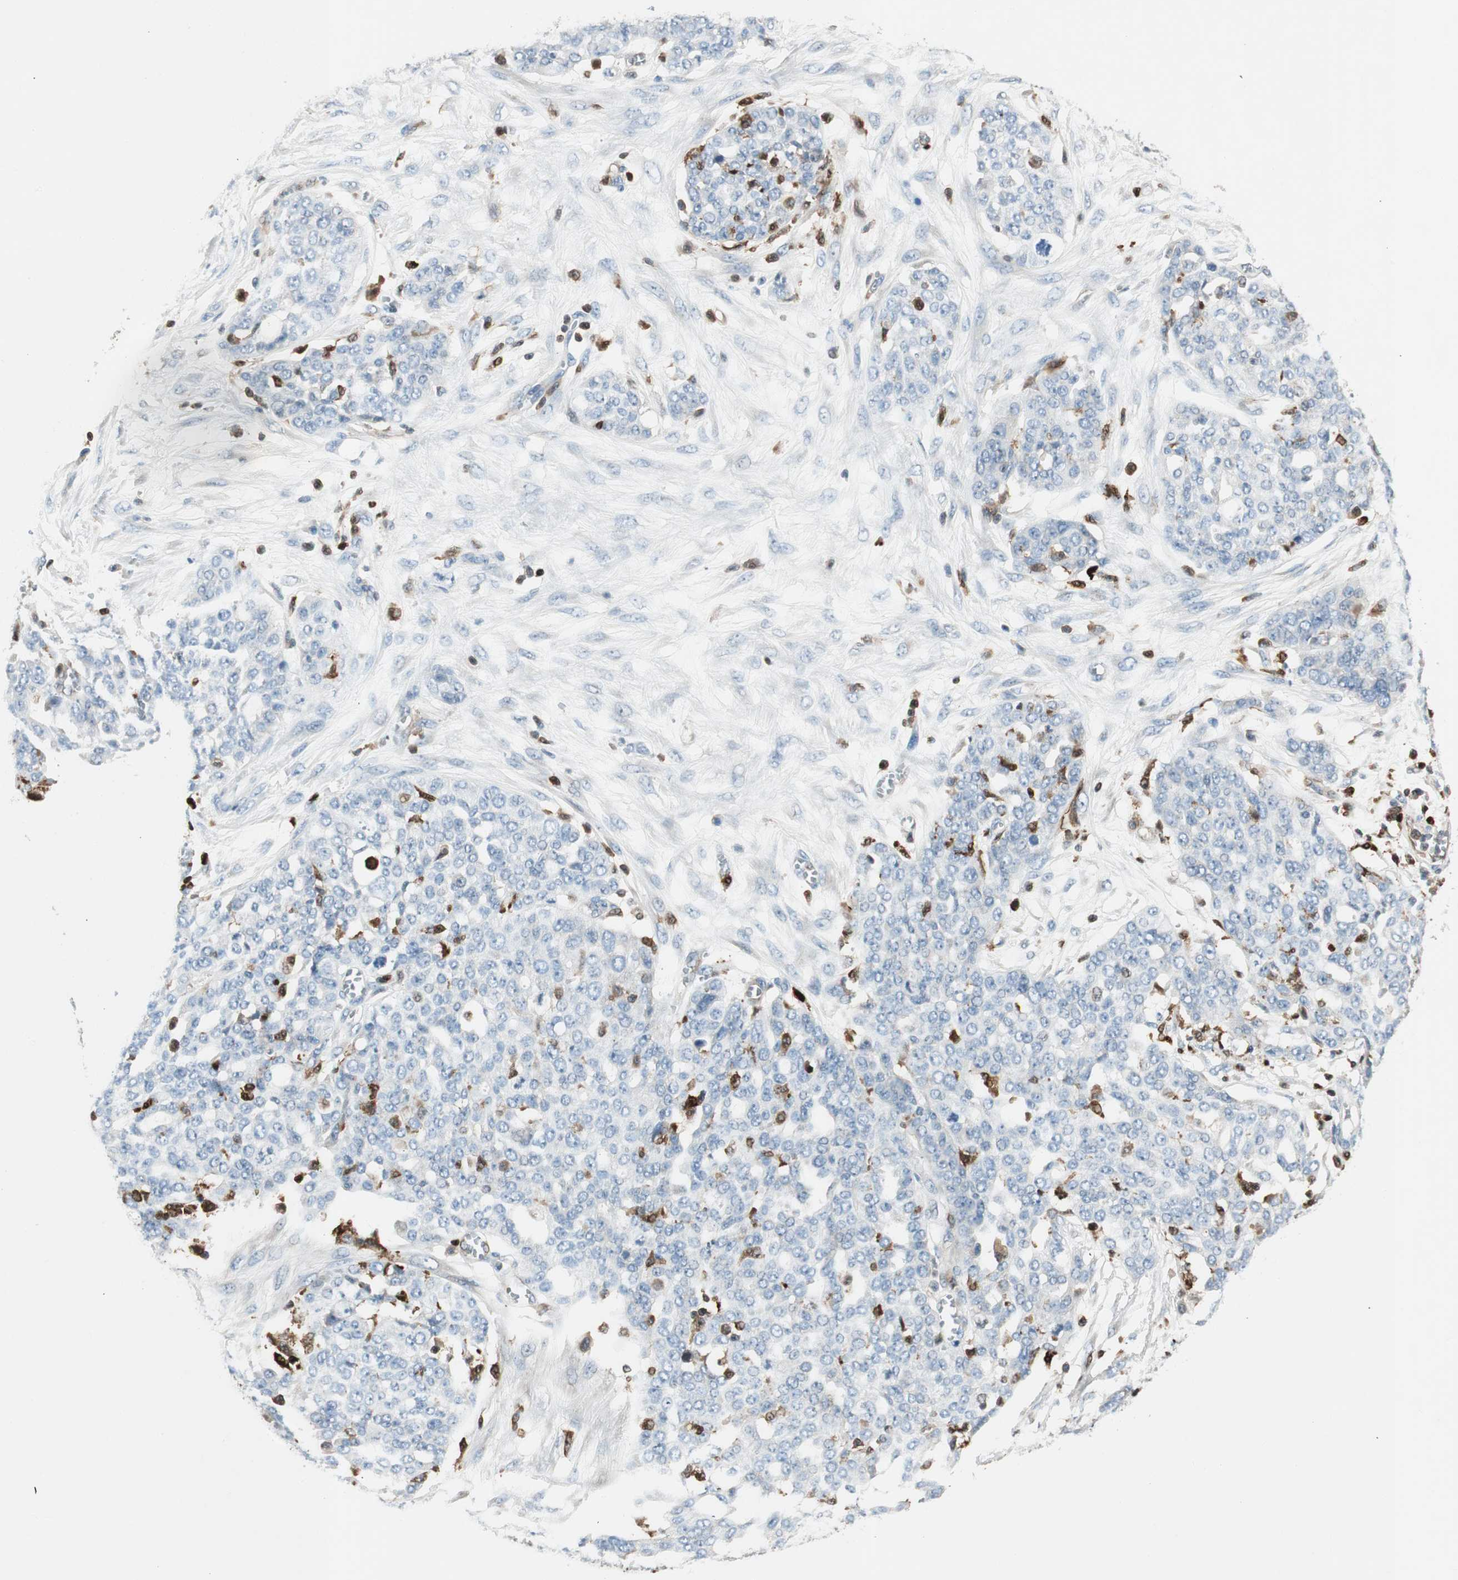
{"staining": {"intensity": "negative", "quantity": "none", "location": "none"}, "tissue": "ovarian cancer", "cell_type": "Tumor cells", "image_type": "cancer", "snomed": [{"axis": "morphology", "description": "Cystadenocarcinoma, serous, NOS"}, {"axis": "topography", "description": "Soft tissue"}, {"axis": "topography", "description": "Ovary"}], "caption": "Human ovarian serous cystadenocarcinoma stained for a protein using immunohistochemistry (IHC) exhibits no positivity in tumor cells.", "gene": "COTL1", "patient": {"sex": "female", "age": 57}}